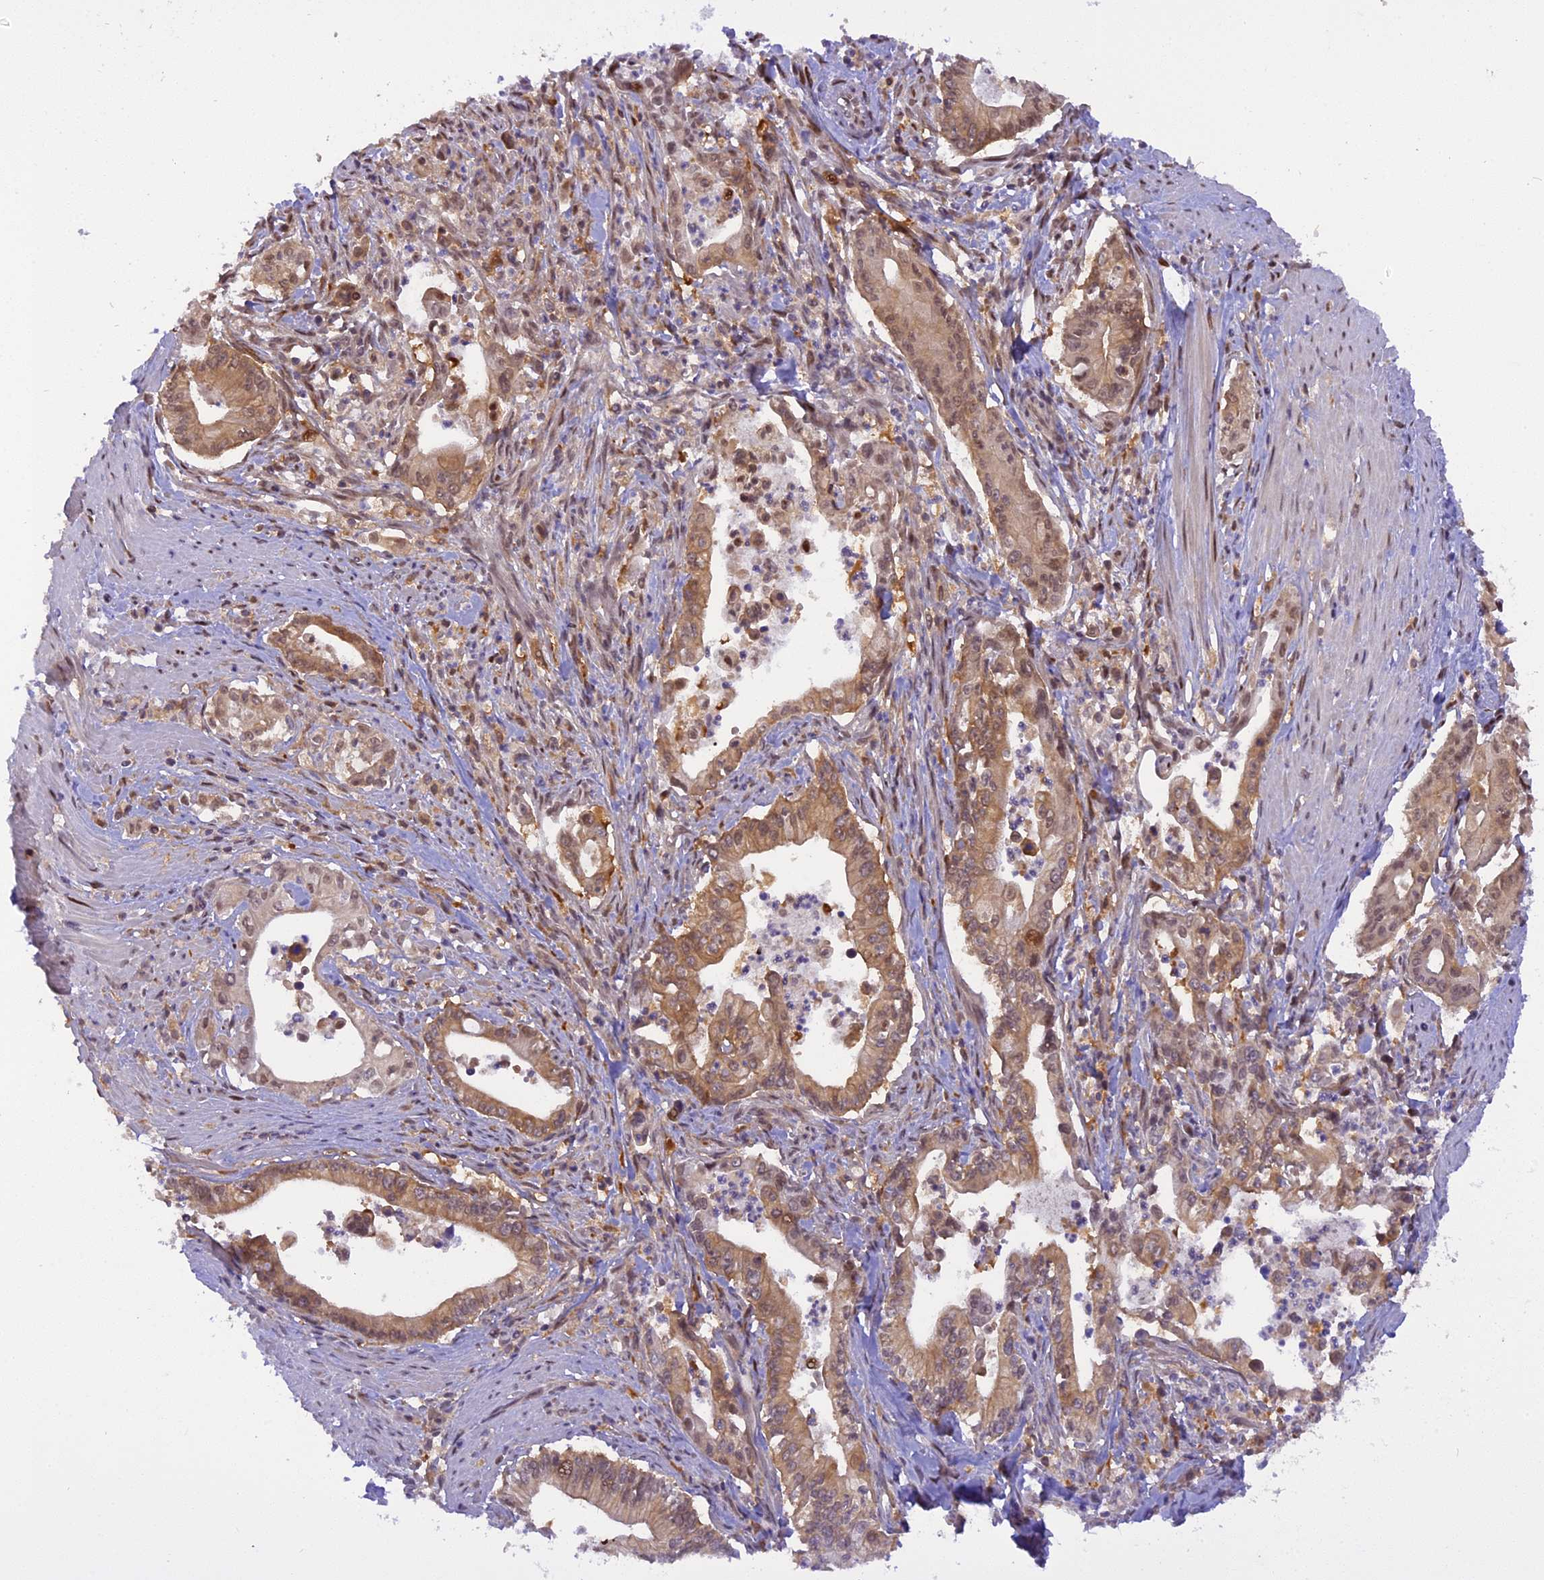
{"staining": {"intensity": "moderate", "quantity": ">75%", "location": "cytoplasmic/membranous,nuclear"}, "tissue": "pancreatic cancer", "cell_type": "Tumor cells", "image_type": "cancer", "snomed": [{"axis": "morphology", "description": "Adenocarcinoma, NOS"}, {"axis": "topography", "description": "Pancreas"}], "caption": "The histopathology image displays staining of adenocarcinoma (pancreatic), revealing moderate cytoplasmic/membranous and nuclear protein positivity (brown color) within tumor cells.", "gene": "RABGGTA", "patient": {"sex": "male", "age": 78}}